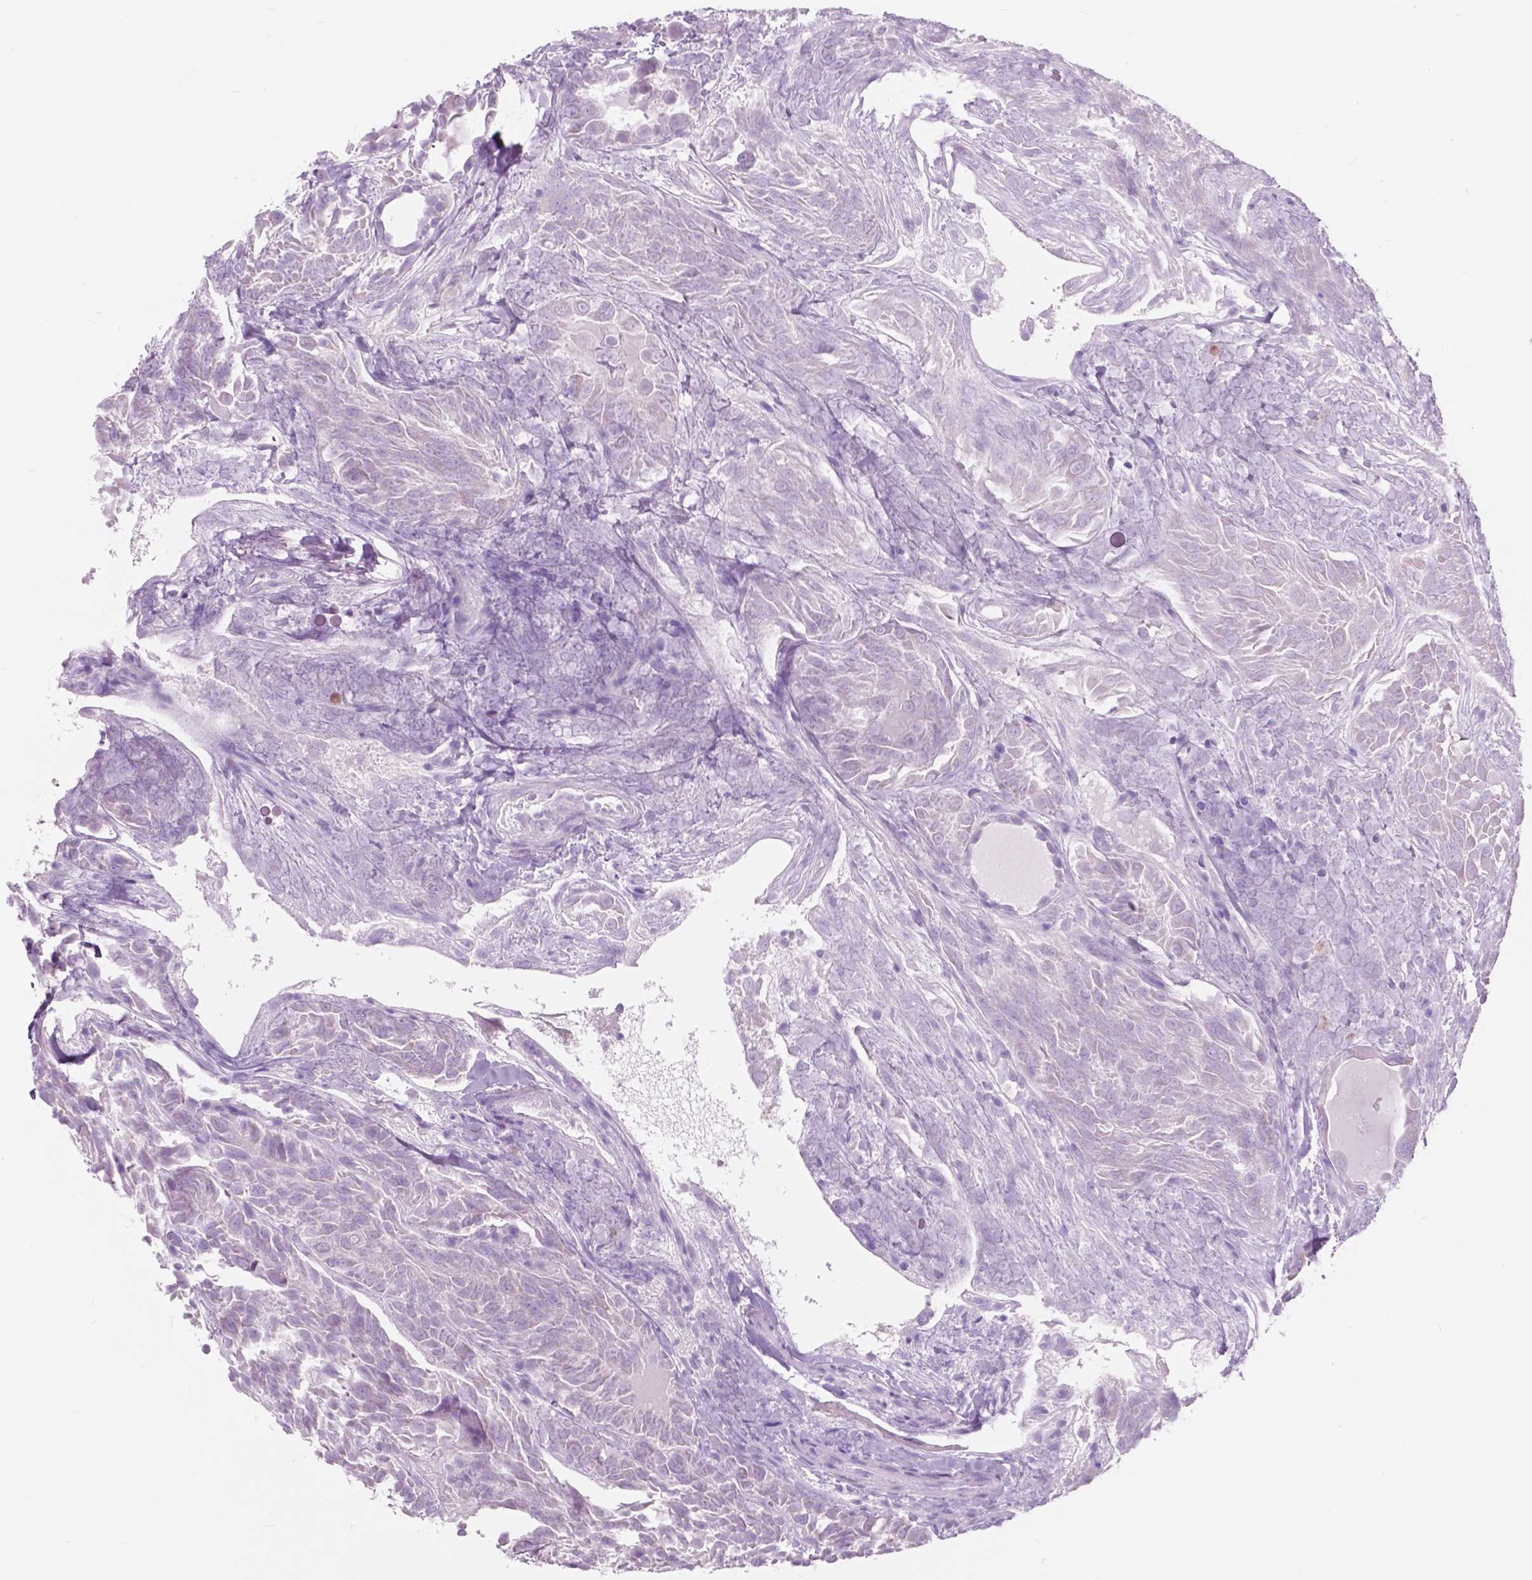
{"staining": {"intensity": "negative", "quantity": "none", "location": "none"}, "tissue": "thyroid cancer", "cell_type": "Tumor cells", "image_type": "cancer", "snomed": [{"axis": "morphology", "description": "Papillary adenocarcinoma, NOS"}, {"axis": "topography", "description": "Thyroid gland"}], "caption": "This is an immunohistochemistry histopathology image of human thyroid cancer. There is no expression in tumor cells.", "gene": "FXYD2", "patient": {"sex": "female", "age": 37}}